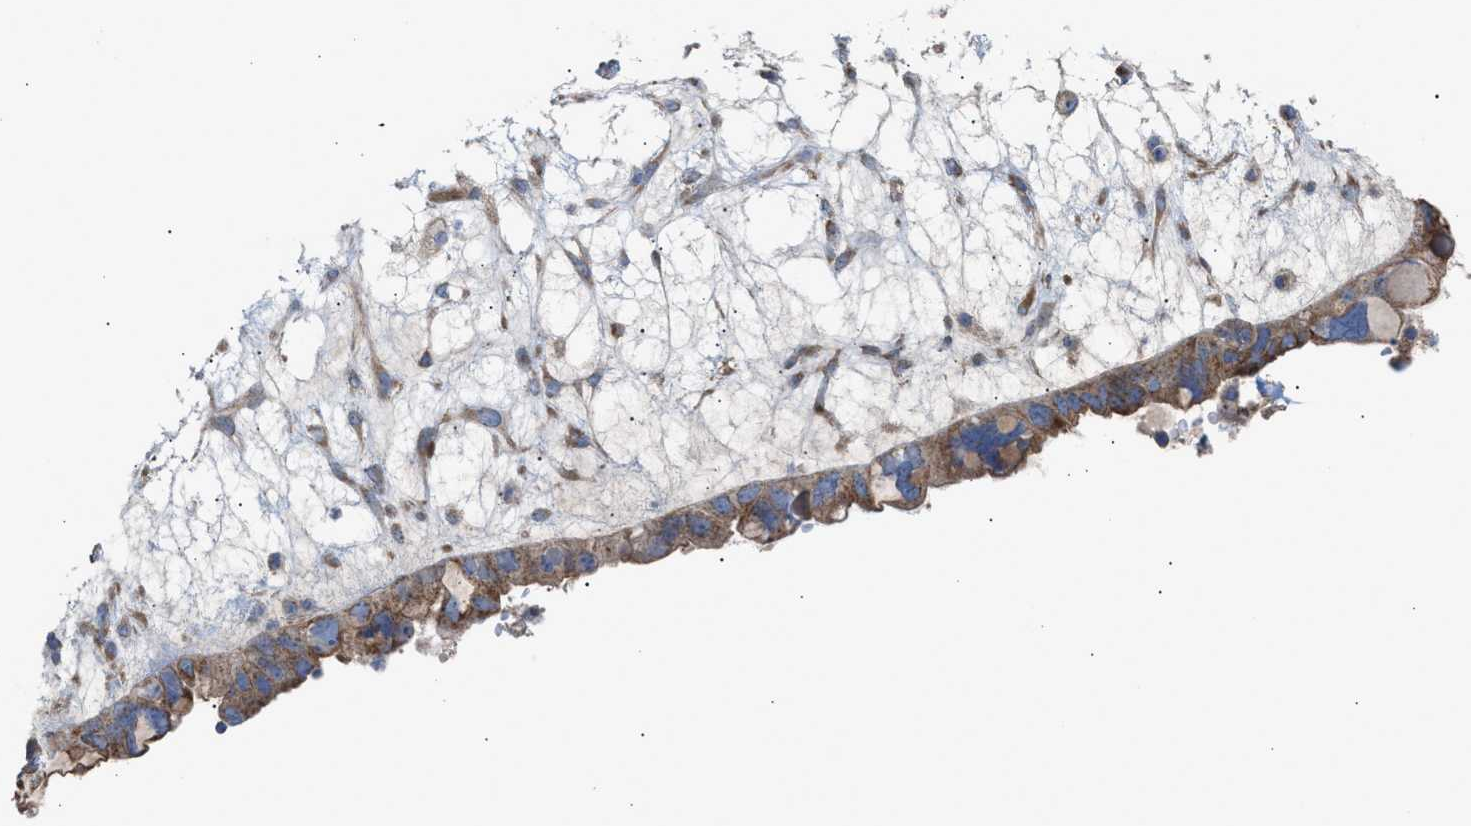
{"staining": {"intensity": "moderate", "quantity": ">75%", "location": "cytoplasmic/membranous"}, "tissue": "ovarian cancer", "cell_type": "Tumor cells", "image_type": "cancer", "snomed": [{"axis": "morphology", "description": "Cystadenocarcinoma, serous, NOS"}, {"axis": "topography", "description": "Ovary"}], "caption": "Moderate cytoplasmic/membranous positivity is seen in about >75% of tumor cells in ovarian cancer (serous cystadenocarcinoma). The staining was performed using DAB (3,3'-diaminobenzidine), with brown indicating positive protein expression. Nuclei are stained blue with hematoxylin.", "gene": "OXSM", "patient": {"sex": "female", "age": 79}}